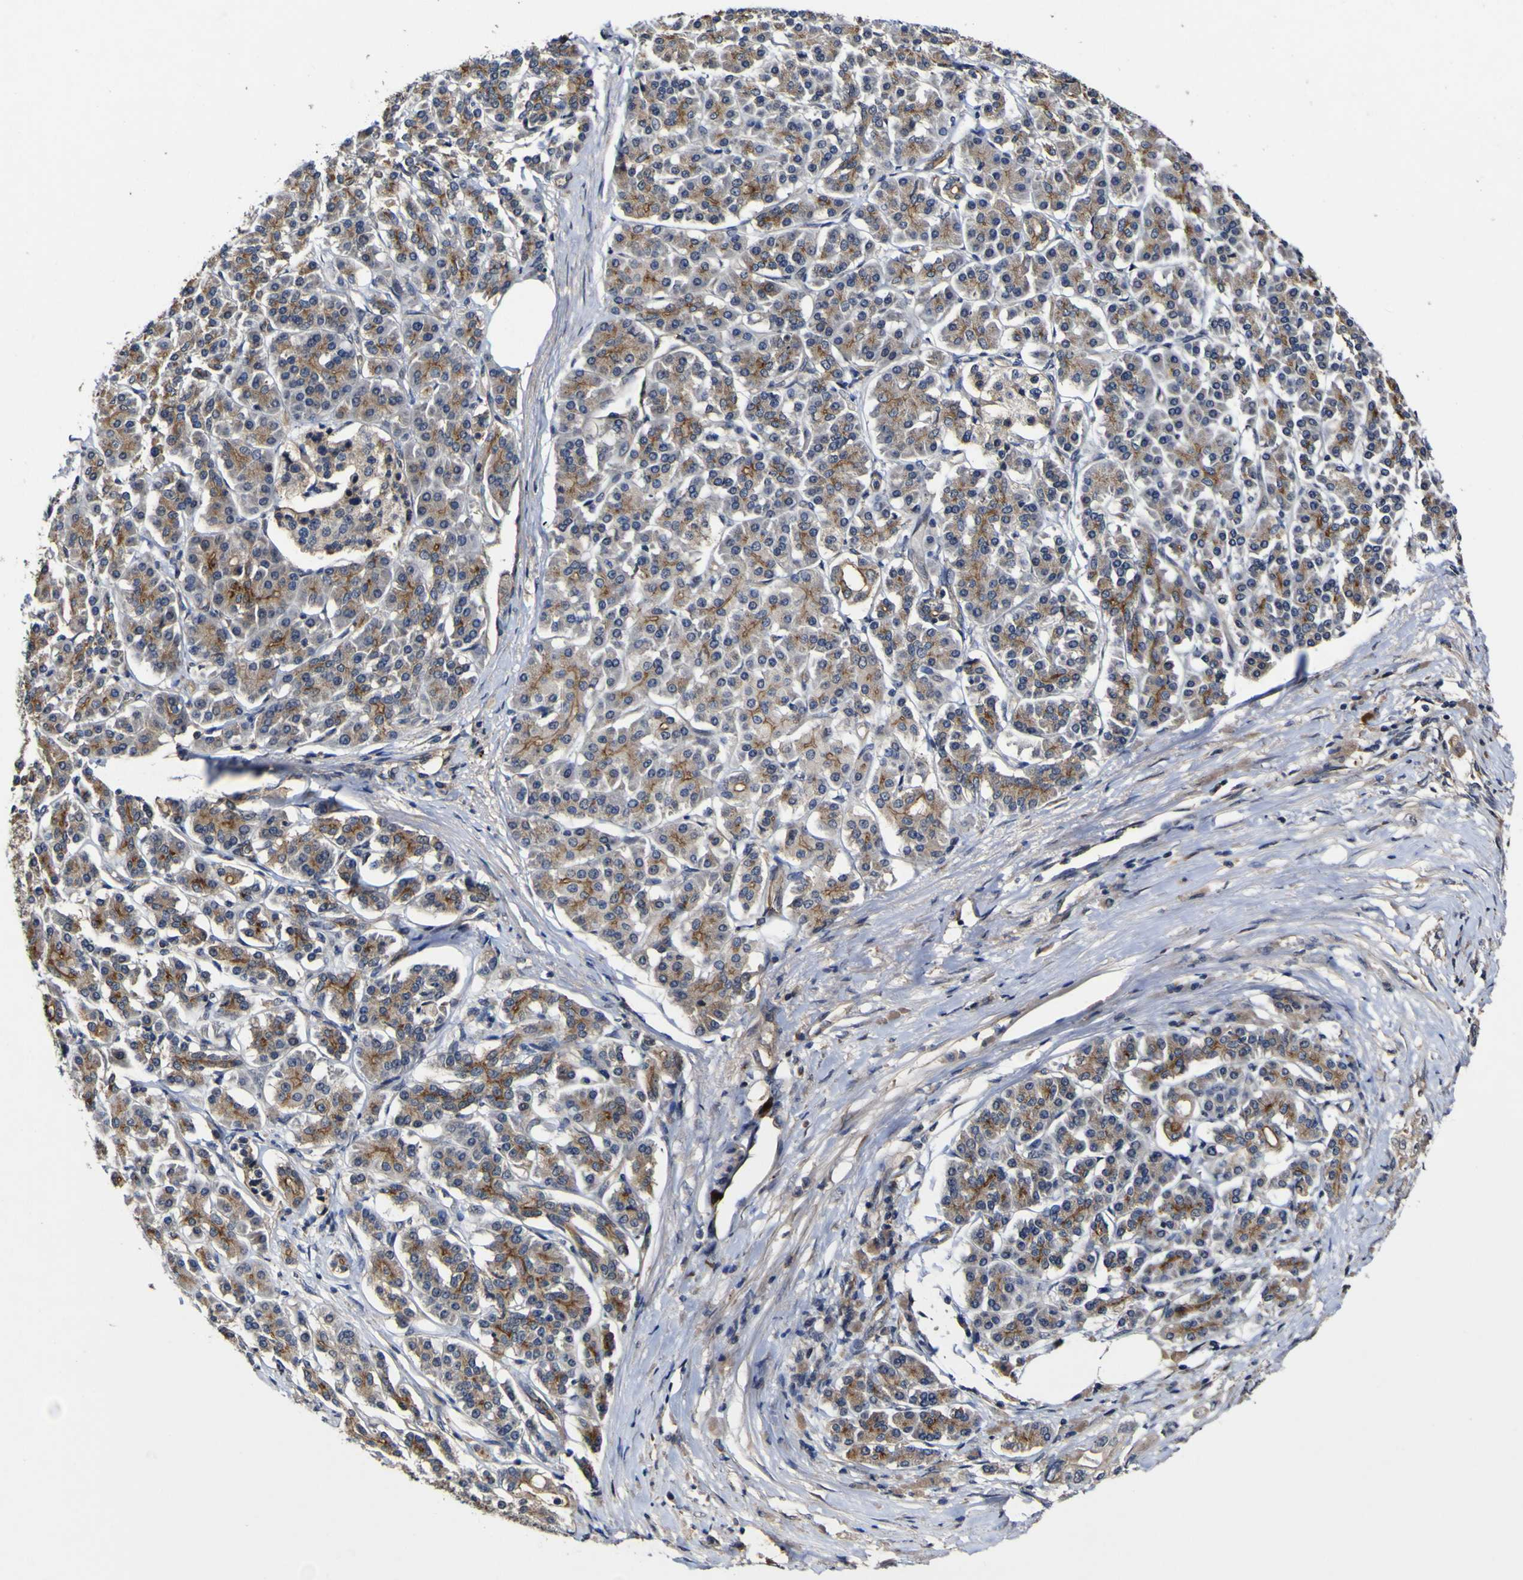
{"staining": {"intensity": "moderate", "quantity": ">75%", "location": "cytoplasmic/membranous"}, "tissue": "pancreatic cancer", "cell_type": "Tumor cells", "image_type": "cancer", "snomed": [{"axis": "morphology", "description": "Normal tissue, NOS"}, {"axis": "topography", "description": "Pancreas"}], "caption": "There is medium levels of moderate cytoplasmic/membranous staining in tumor cells of pancreatic cancer, as demonstrated by immunohistochemical staining (brown color).", "gene": "CCL2", "patient": {"sex": "male", "age": 42}}